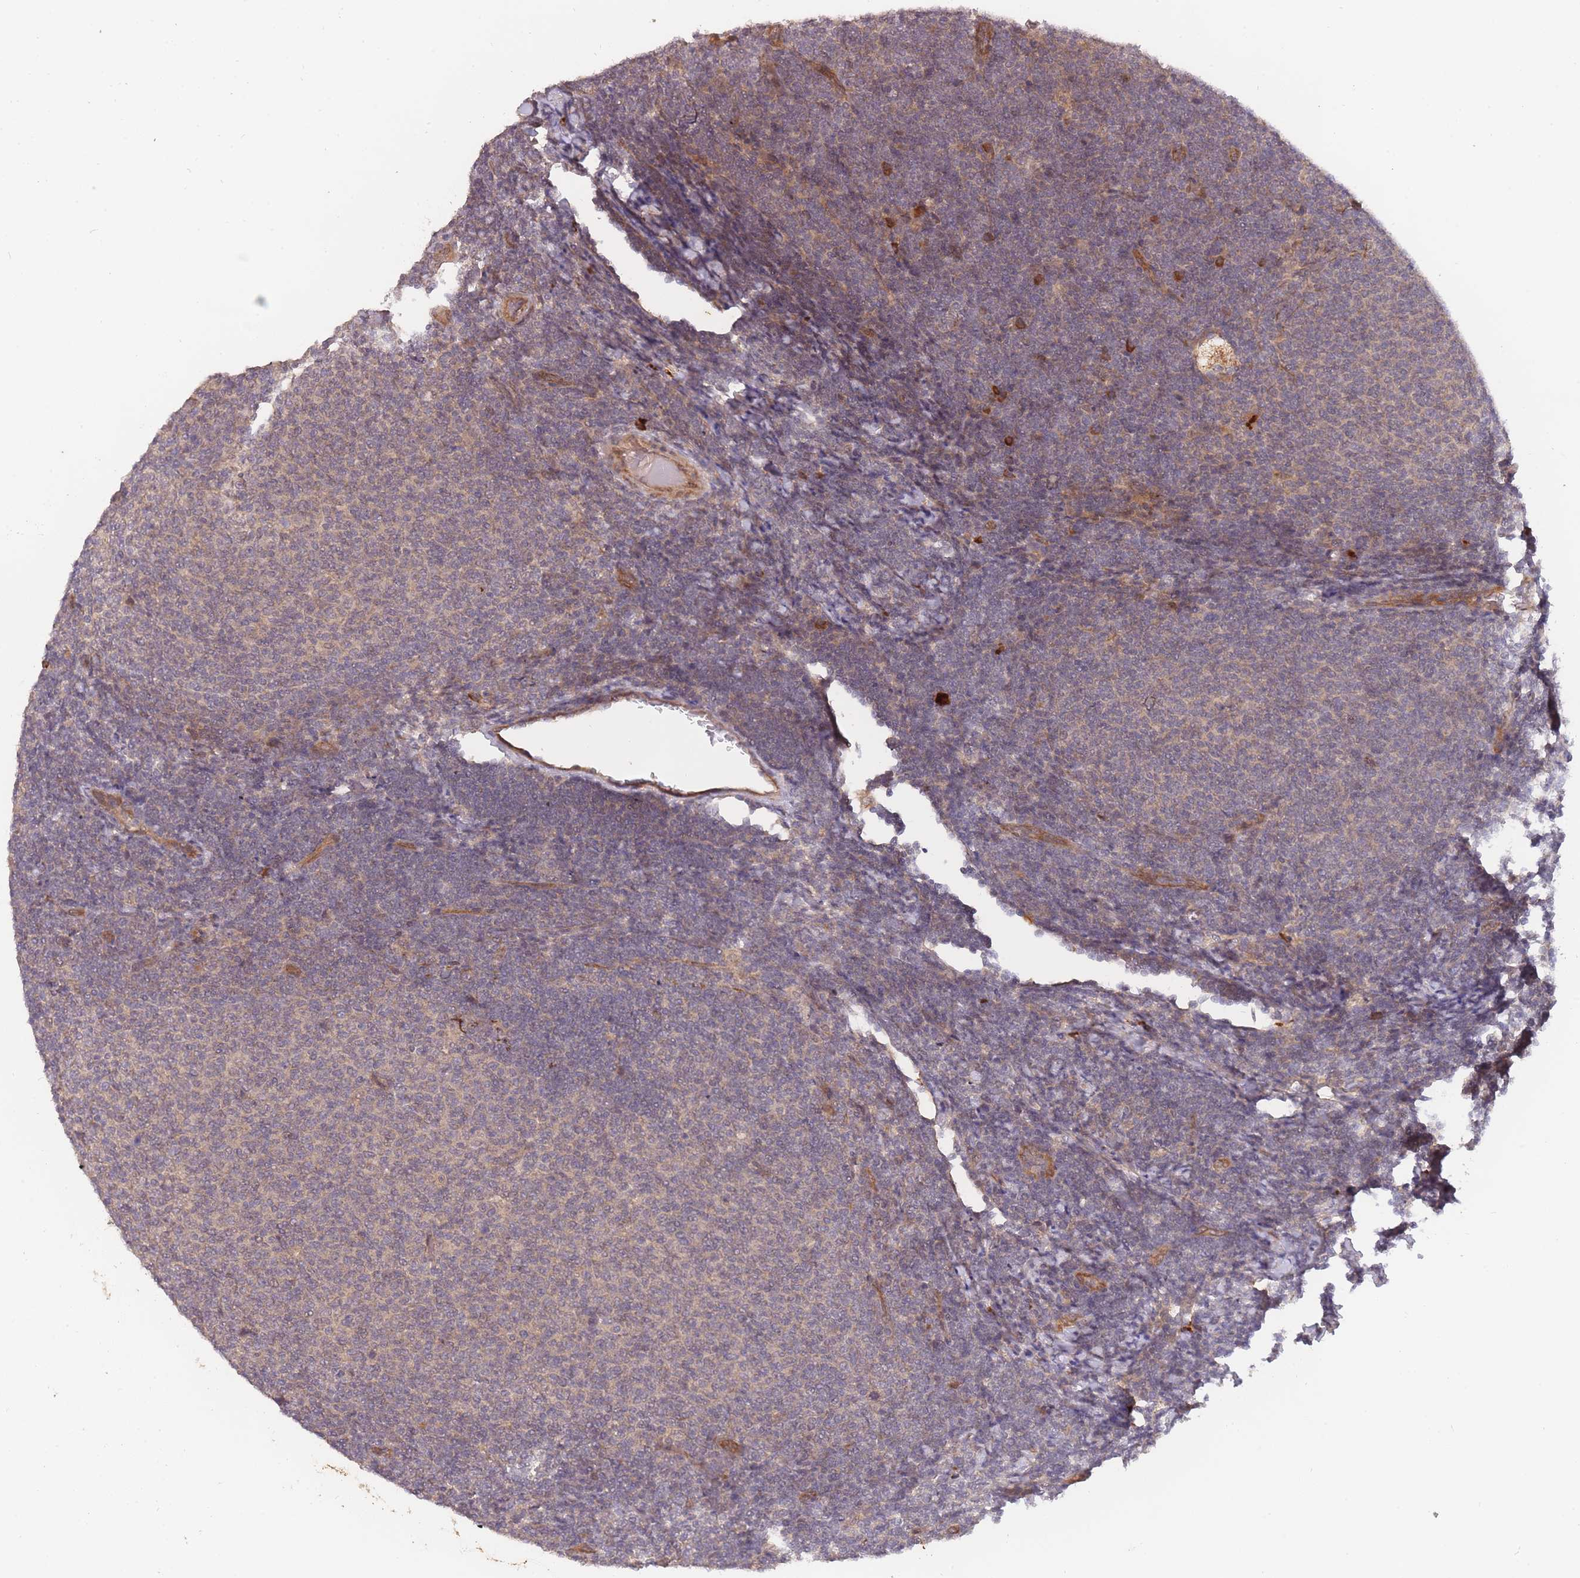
{"staining": {"intensity": "weak", "quantity": ">75%", "location": "cytoplasmic/membranous"}, "tissue": "lymphoma", "cell_type": "Tumor cells", "image_type": "cancer", "snomed": [{"axis": "morphology", "description": "Malignant lymphoma, non-Hodgkin's type, Low grade"}, {"axis": "topography", "description": "Lymph node"}], "caption": "IHC (DAB (3,3'-diaminobenzidine)) staining of malignant lymphoma, non-Hodgkin's type (low-grade) exhibits weak cytoplasmic/membranous protein expression in approximately >75% of tumor cells.", "gene": "SMC6", "patient": {"sex": "male", "age": 66}}